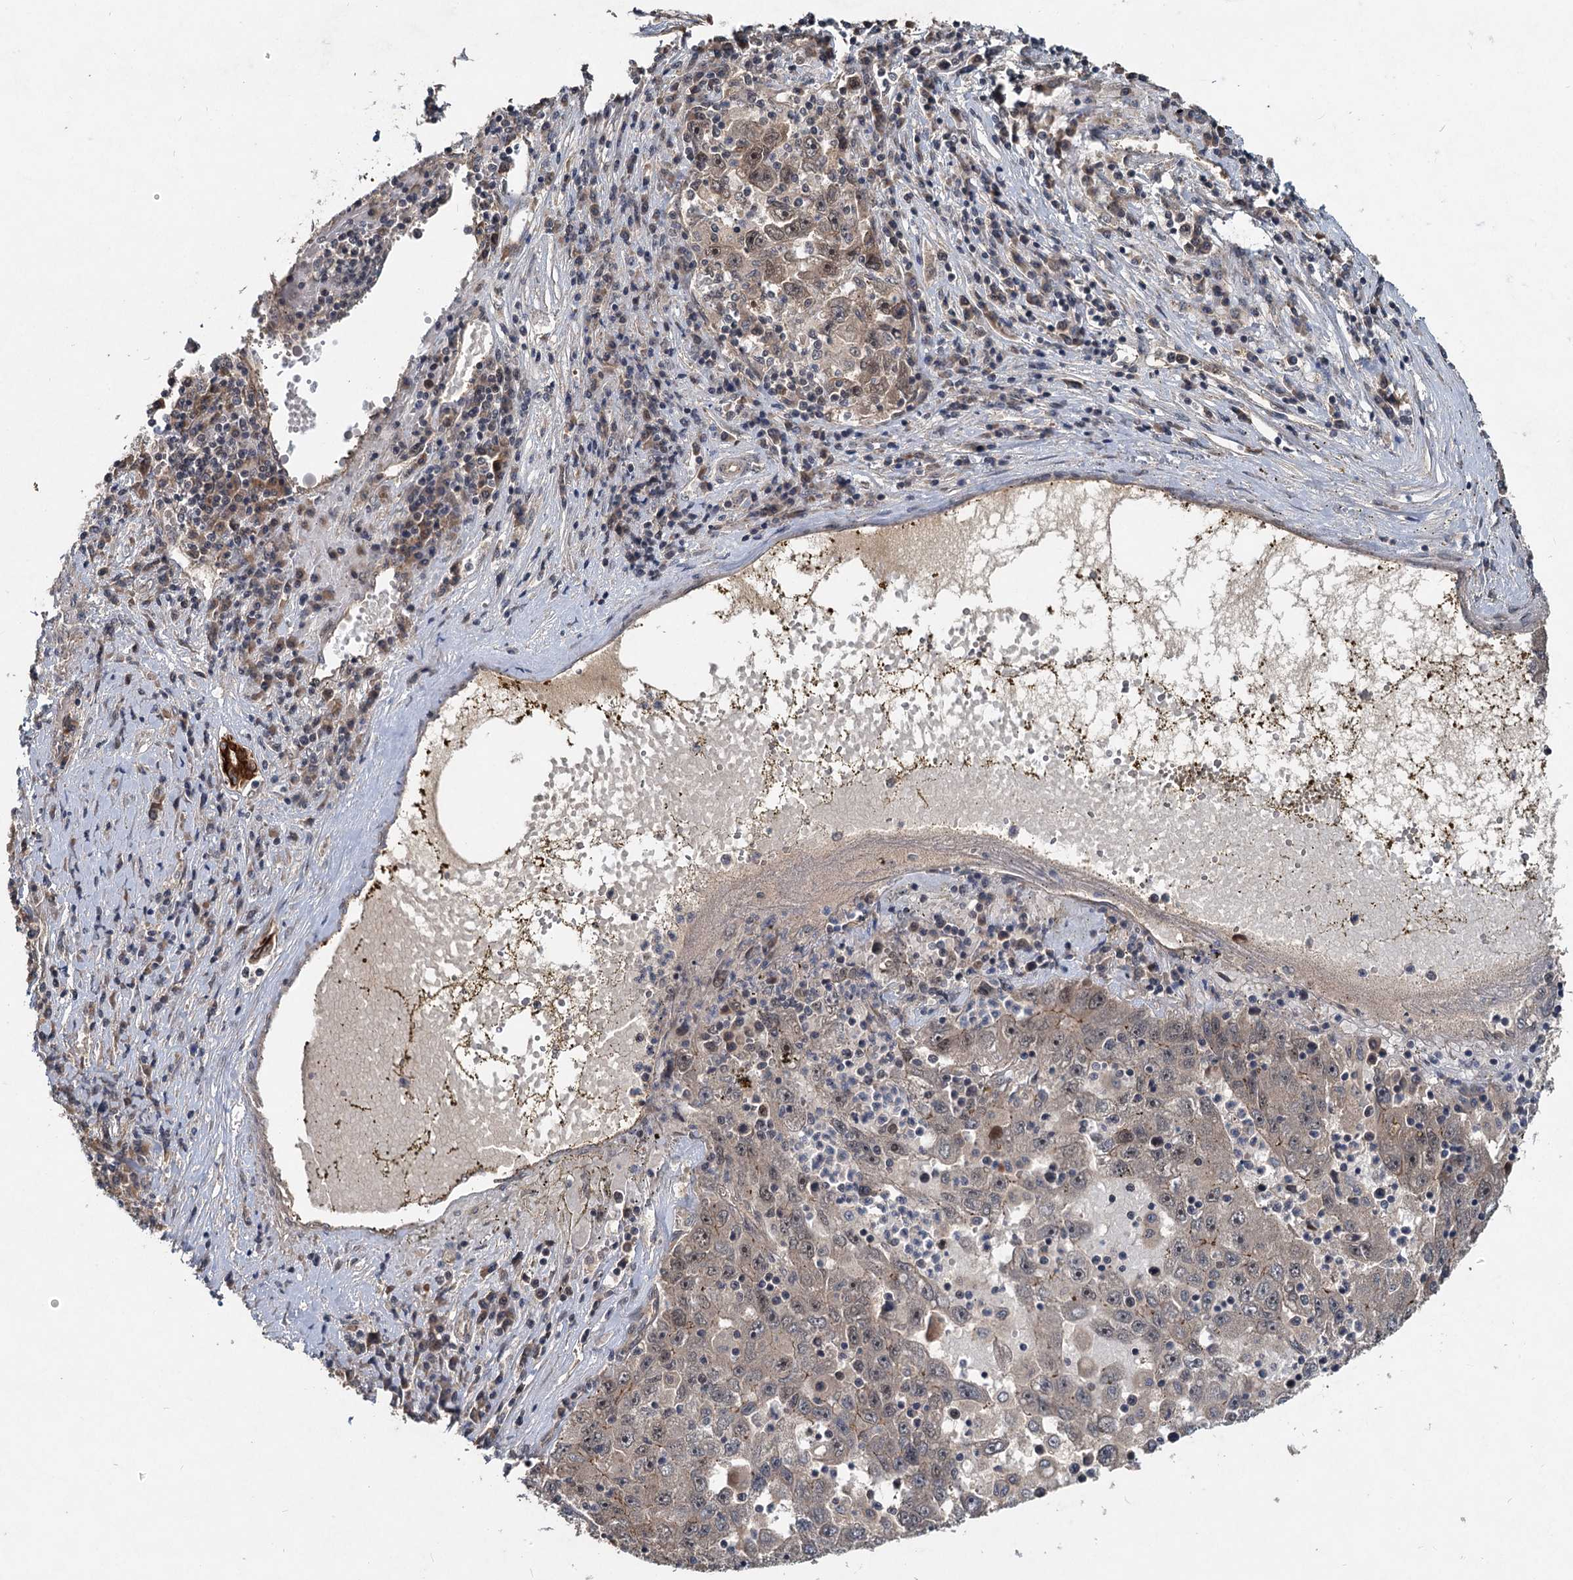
{"staining": {"intensity": "weak", "quantity": "25%-75%", "location": "cytoplasmic/membranous,nuclear"}, "tissue": "liver cancer", "cell_type": "Tumor cells", "image_type": "cancer", "snomed": [{"axis": "morphology", "description": "Carcinoma, Hepatocellular, NOS"}, {"axis": "topography", "description": "Liver"}], "caption": "A high-resolution image shows immunohistochemistry (IHC) staining of liver cancer (hepatocellular carcinoma), which exhibits weak cytoplasmic/membranous and nuclear staining in approximately 25%-75% of tumor cells. (Brightfield microscopy of DAB IHC at high magnification).", "gene": "RITA1", "patient": {"sex": "male", "age": 49}}